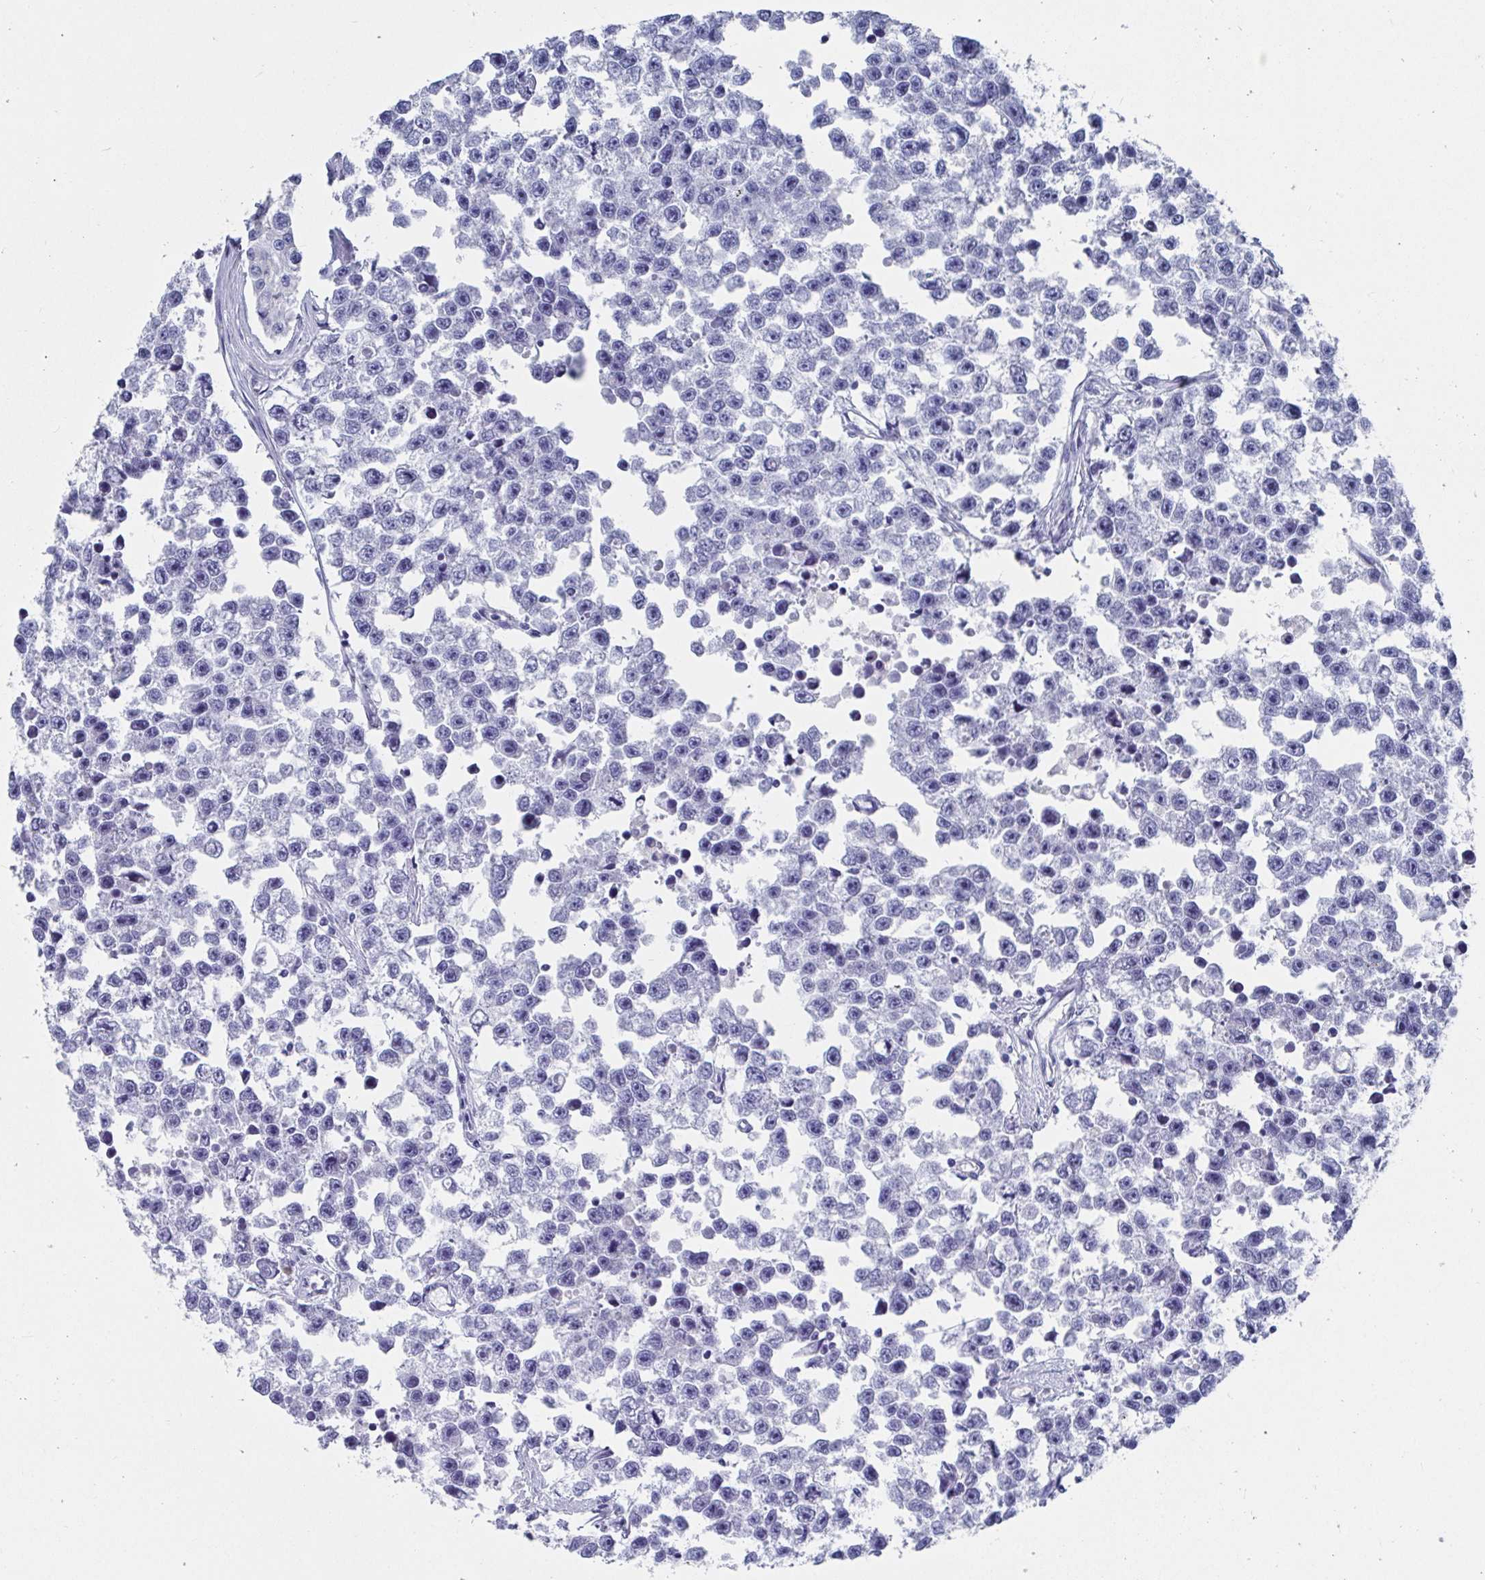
{"staining": {"intensity": "negative", "quantity": "none", "location": "none"}, "tissue": "testis cancer", "cell_type": "Tumor cells", "image_type": "cancer", "snomed": [{"axis": "morphology", "description": "Seminoma, NOS"}, {"axis": "topography", "description": "Testis"}], "caption": "DAB immunohistochemical staining of testis cancer (seminoma) exhibits no significant positivity in tumor cells. (Stains: DAB IHC with hematoxylin counter stain, Microscopy: brightfield microscopy at high magnification).", "gene": "CLDN8", "patient": {"sex": "male", "age": 26}}